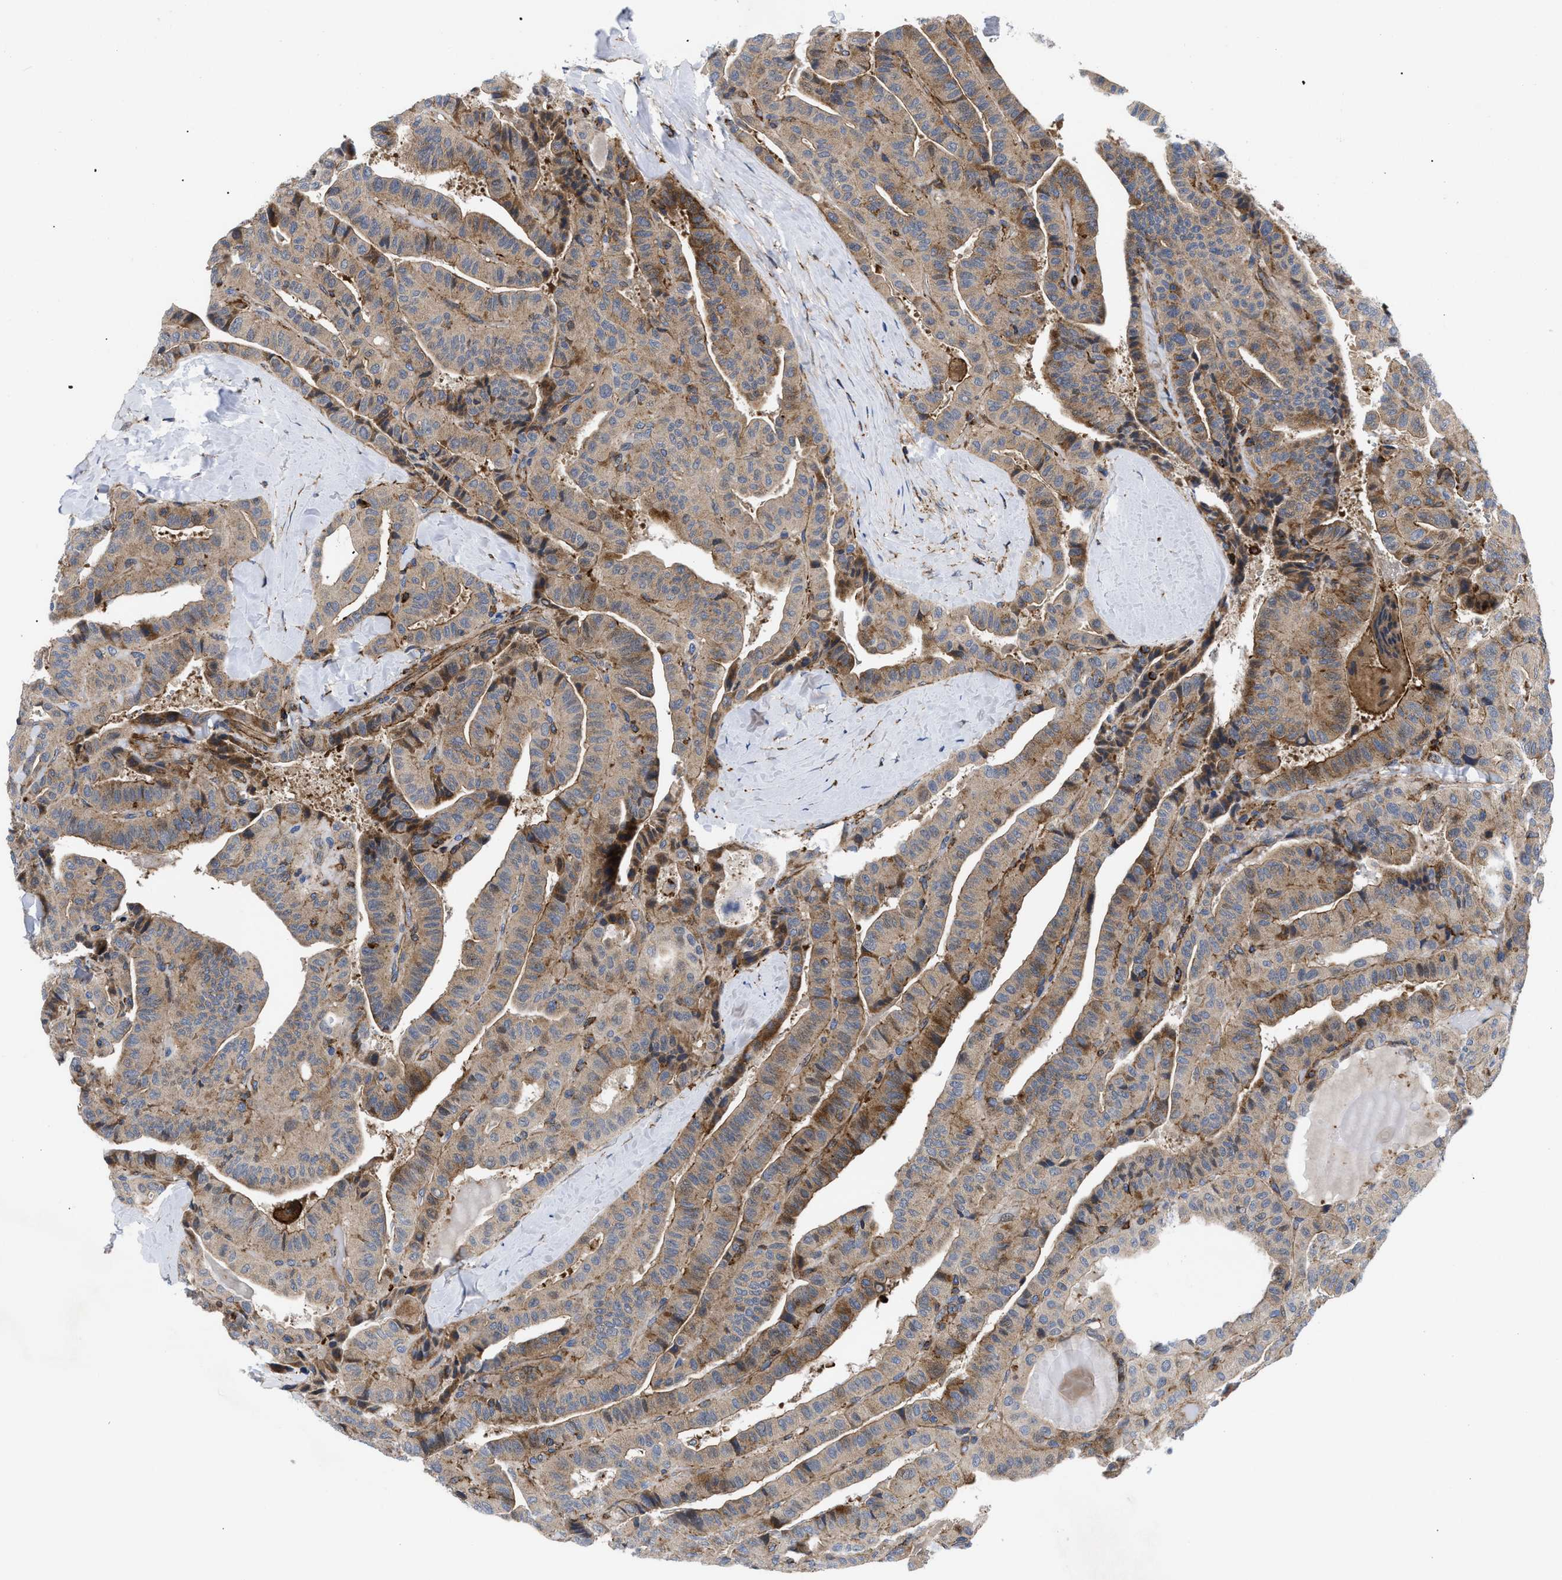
{"staining": {"intensity": "moderate", "quantity": "25%-75%", "location": "cytoplasmic/membranous"}, "tissue": "thyroid cancer", "cell_type": "Tumor cells", "image_type": "cancer", "snomed": [{"axis": "morphology", "description": "Papillary adenocarcinoma, NOS"}, {"axis": "topography", "description": "Thyroid gland"}], "caption": "Thyroid cancer (papillary adenocarcinoma) stained for a protein displays moderate cytoplasmic/membranous positivity in tumor cells.", "gene": "SPAST", "patient": {"sex": "male", "age": 77}}